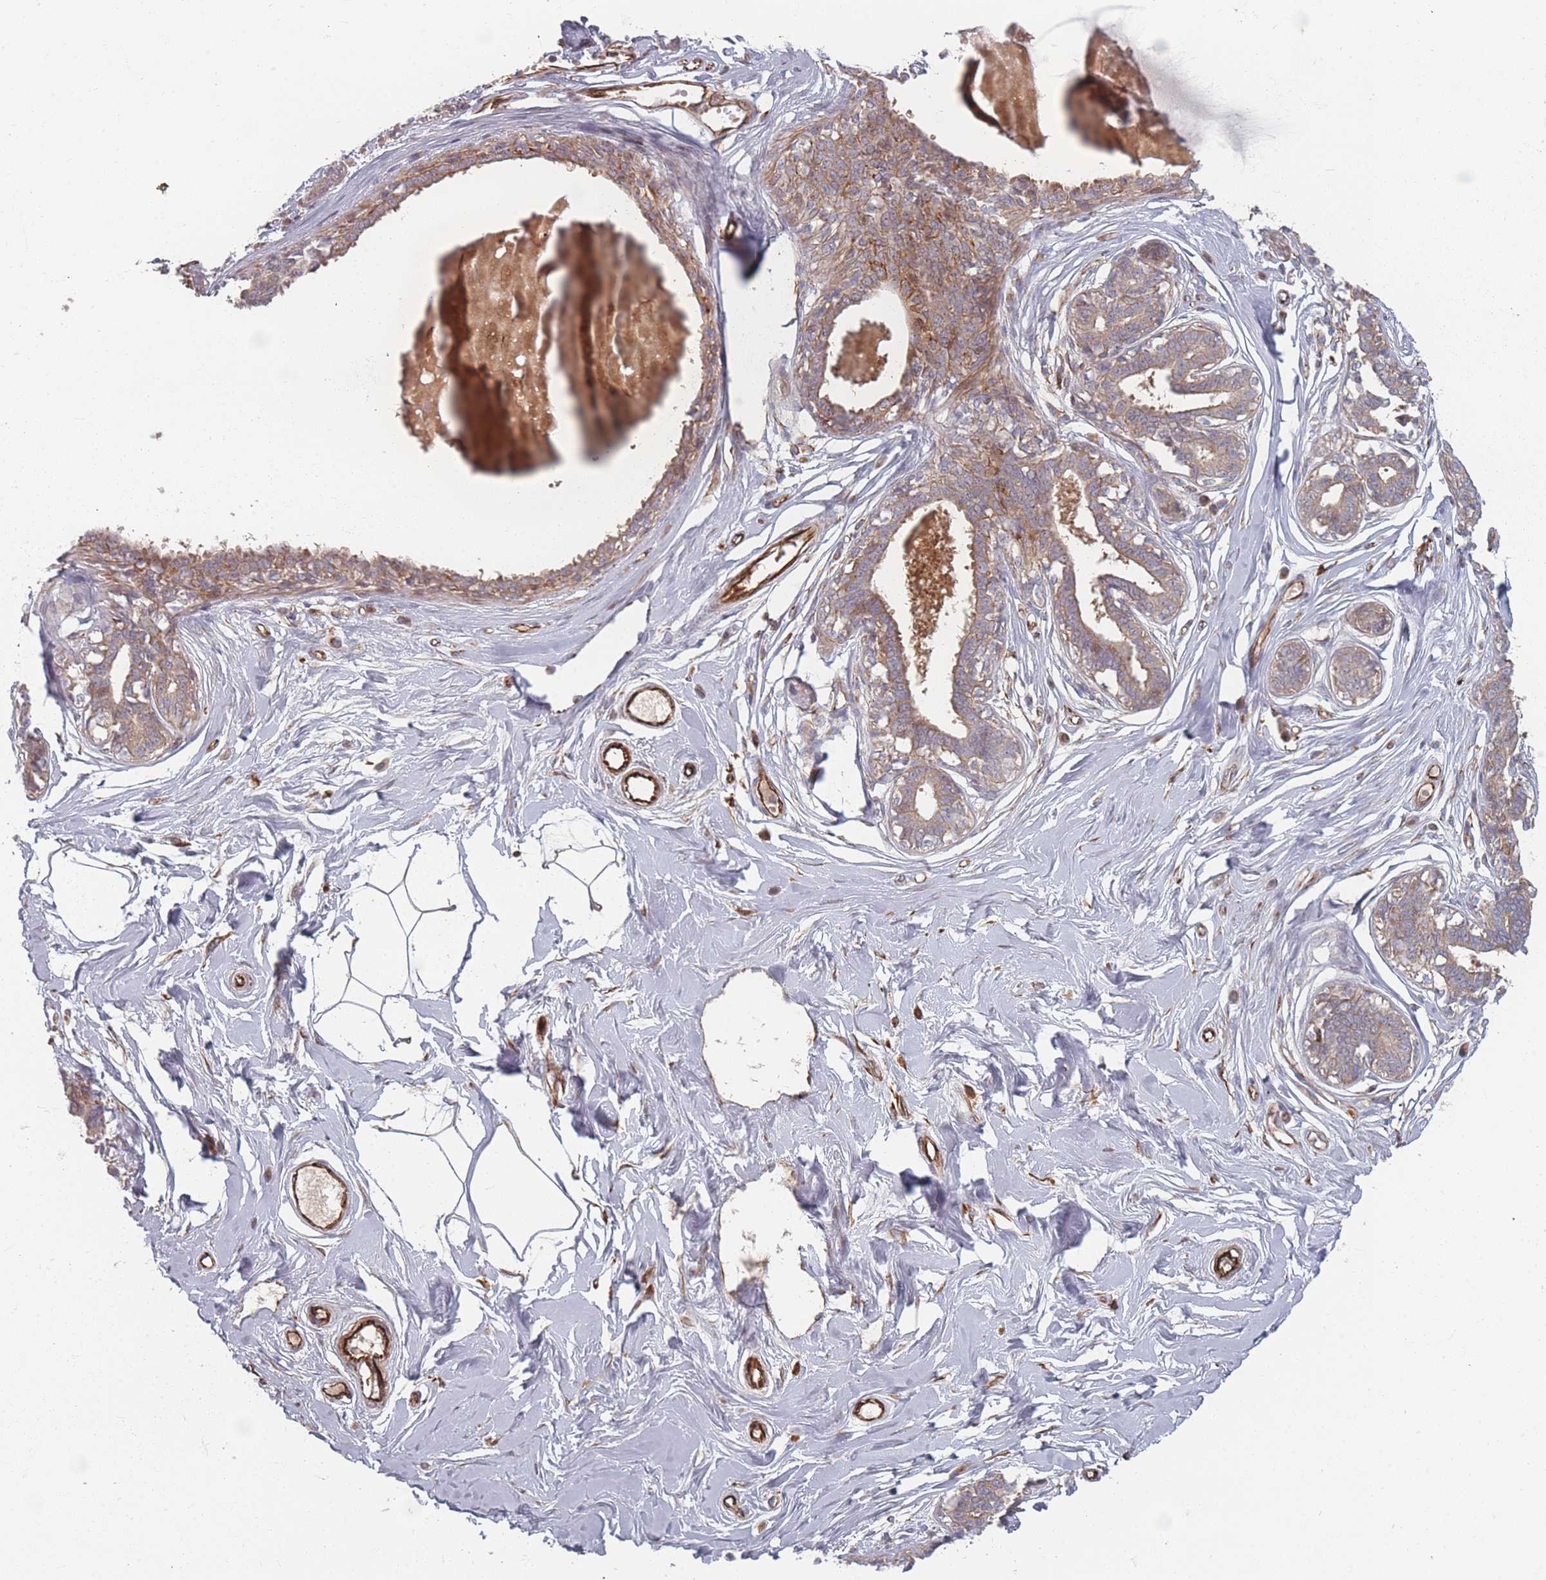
{"staining": {"intensity": "weak", "quantity": ">75%", "location": "cytoplasmic/membranous"}, "tissue": "breast", "cell_type": "Adipocytes", "image_type": "normal", "snomed": [{"axis": "morphology", "description": "Normal tissue, NOS"}, {"axis": "topography", "description": "Breast"}], "caption": "A brown stain labels weak cytoplasmic/membranous expression of a protein in adipocytes of unremarkable human breast.", "gene": "EEF1AKMT2", "patient": {"sex": "female", "age": 45}}